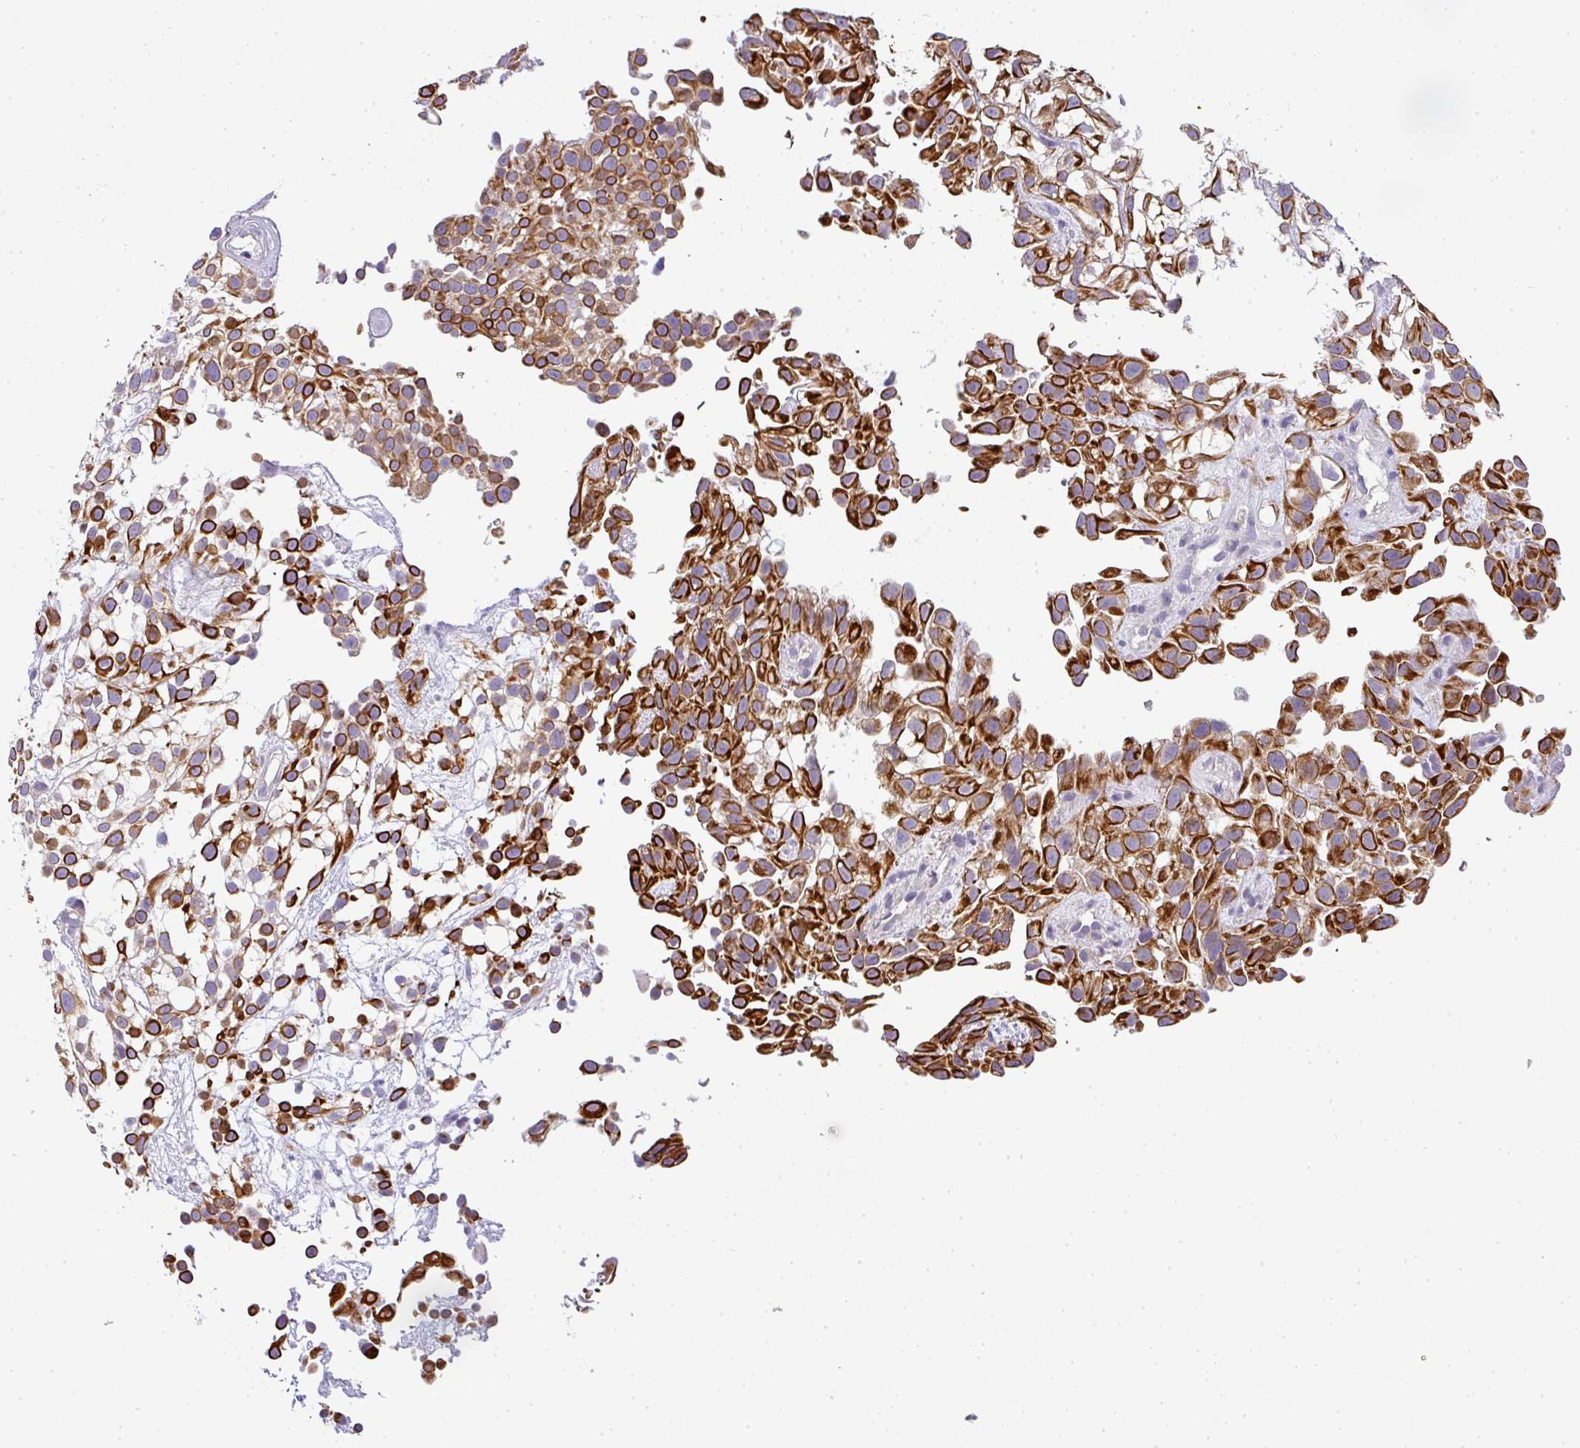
{"staining": {"intensity": "strong", "quantity": ">75%", "location": "cytoplasmic/membranous"}, "tissue": "urothelial cancer", "cell_type": "Tumor cells", "image_type": "cancer", "snomed": [{"axis": "morphology", "description": "Urothelial carcinoma, High grade"}, {"axis": "topography", "description": "Urinary bladder"}], "caption": "Protein expression analysis of high-grade urothelial carcinoma displays strong cytoplasmic/membranous staining in about >75% of tumor cells.", "gene": "ASXL3", "patient": {"sex": "male", "age": 56}}